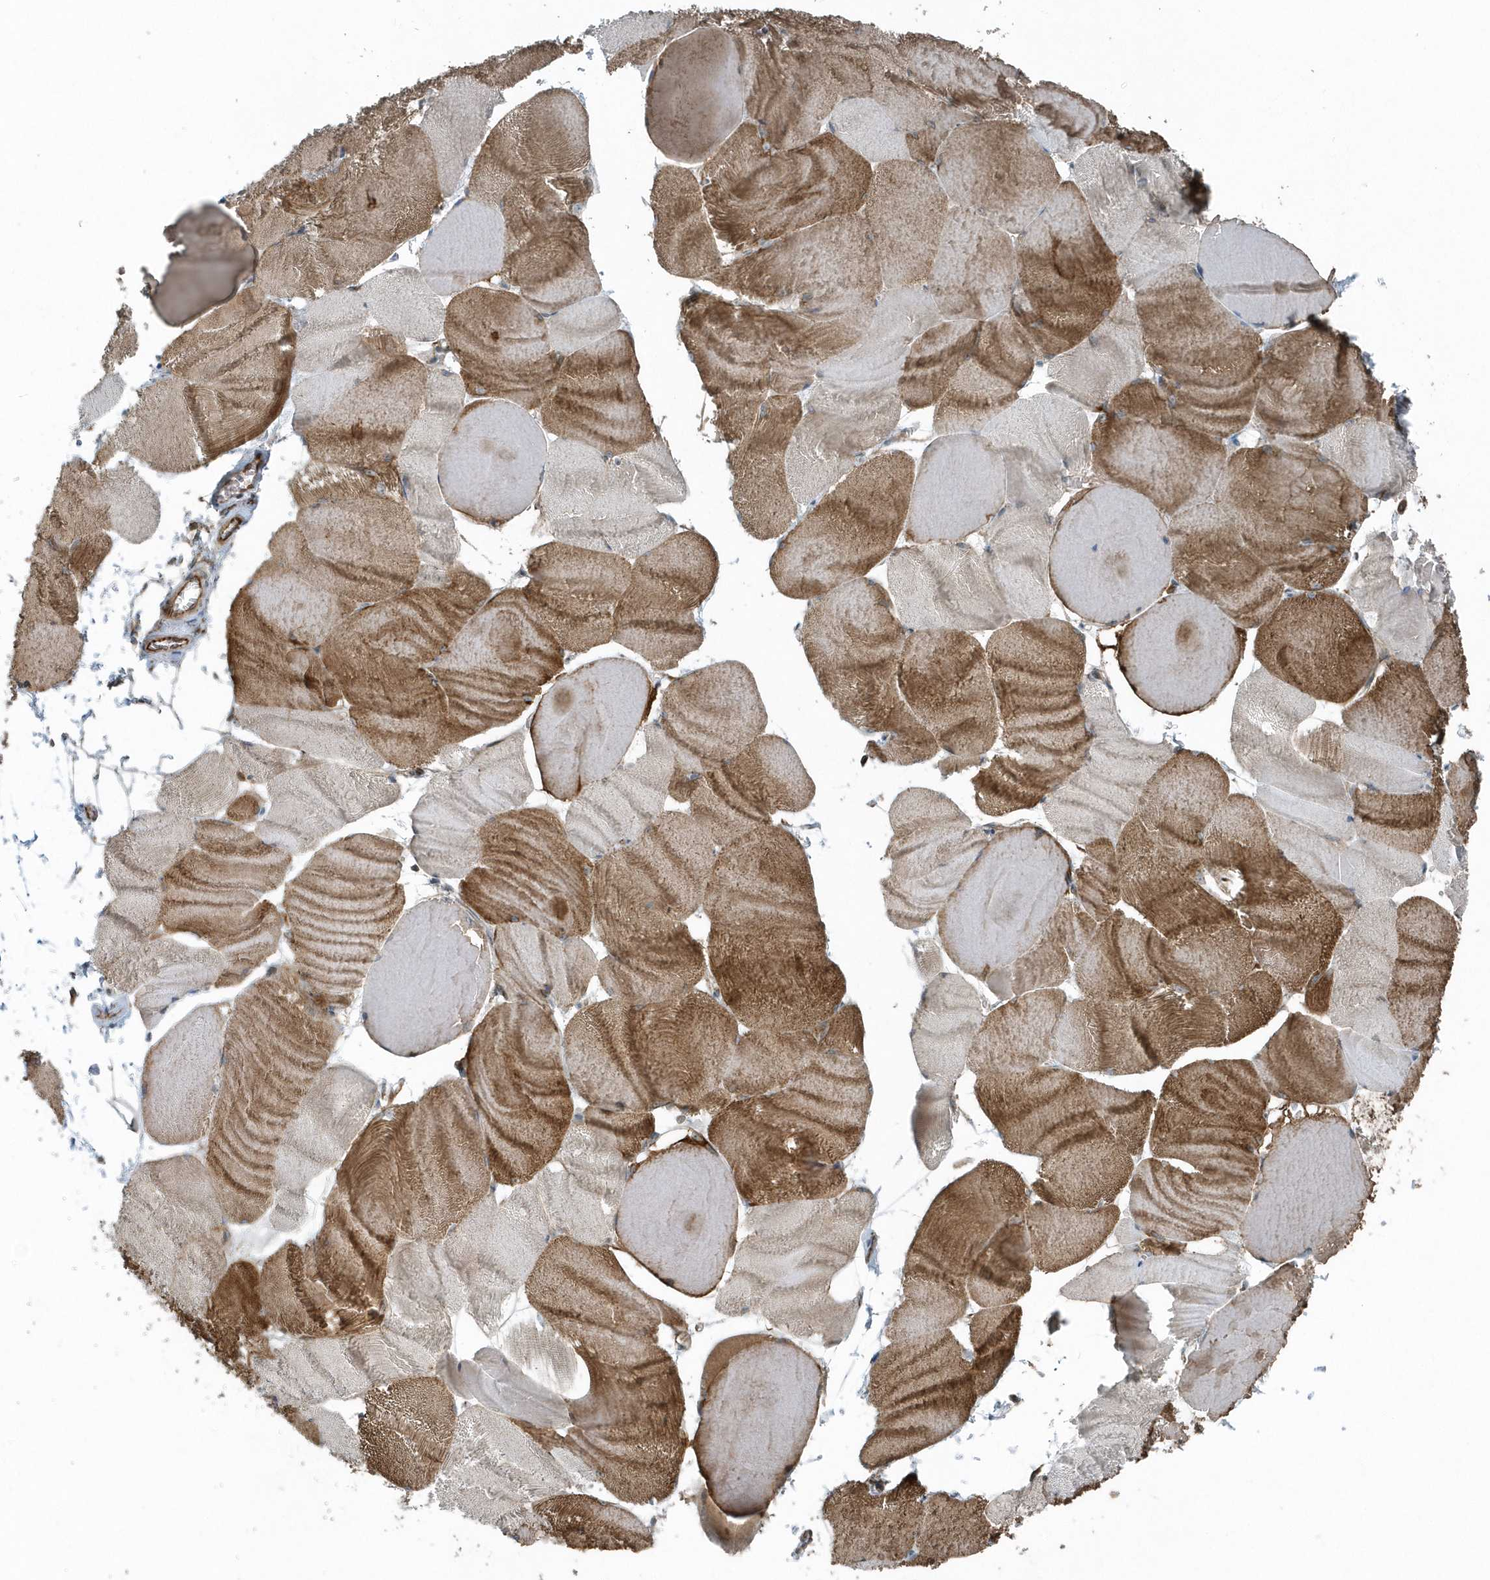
{"staining": {"intensity": "strong", "quantity": "25%-75%", "location": "cytoplasmic/membranous"}, "tissue": "skeletal muscle", "cell_type": "Myocytes", "image_type": "normal", "snomed": [{"axis": "morphology", "description": "Normal tissue, NOS"}, {"axis": "morphology", "description": "Basal cell carcinoma"}, {"axis": "topography", "description": "Skeletal muscle"}], "caption": "Brown immunohistochemical staining in normal human skeletal muscle shows strong cytoplasmic/membranous positivity in about 25%-75% of myocytes. (DAB (3,3'-diaminobenzidine) IHC with brightfield microscopy, high magnification).", "gene": "GCC2", "patient": {"sex": "female", "age": 64}}